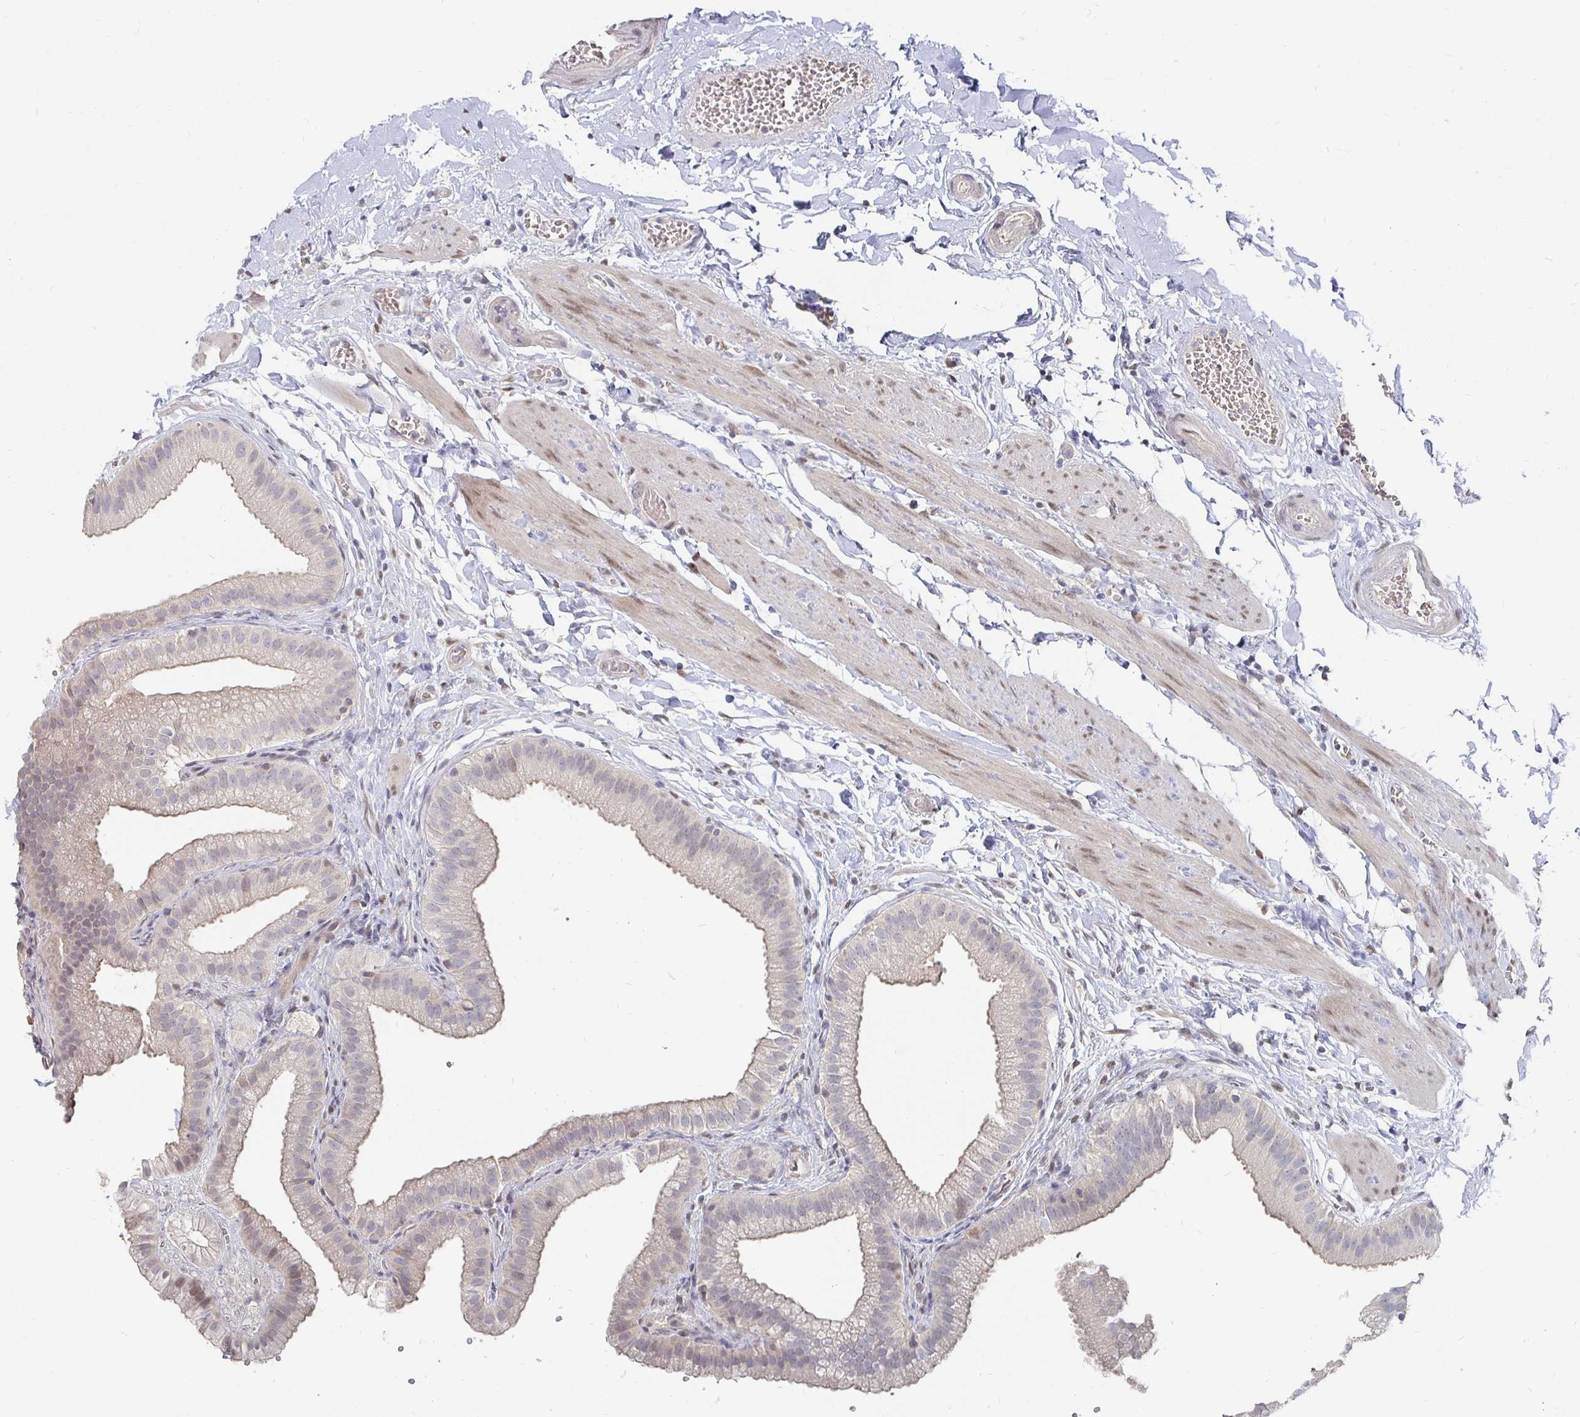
{"staining": {"intensity": "negative", "quantity": "none", "location": "none"}, "tissue": "gallbladder", "cell_type": "Glandular cells", "image_type": "normal", "snomed": [{"axis": "morphology", "description": "Normal tissue, NOS"}, {"axis": "topography", "description": "Gallbladder"}], "caption": "The image demonstrates no staining of glandular cells in benign gallbladder.", "gene": "MEIS1", "patient": {"sex": "female", "age": 63}}